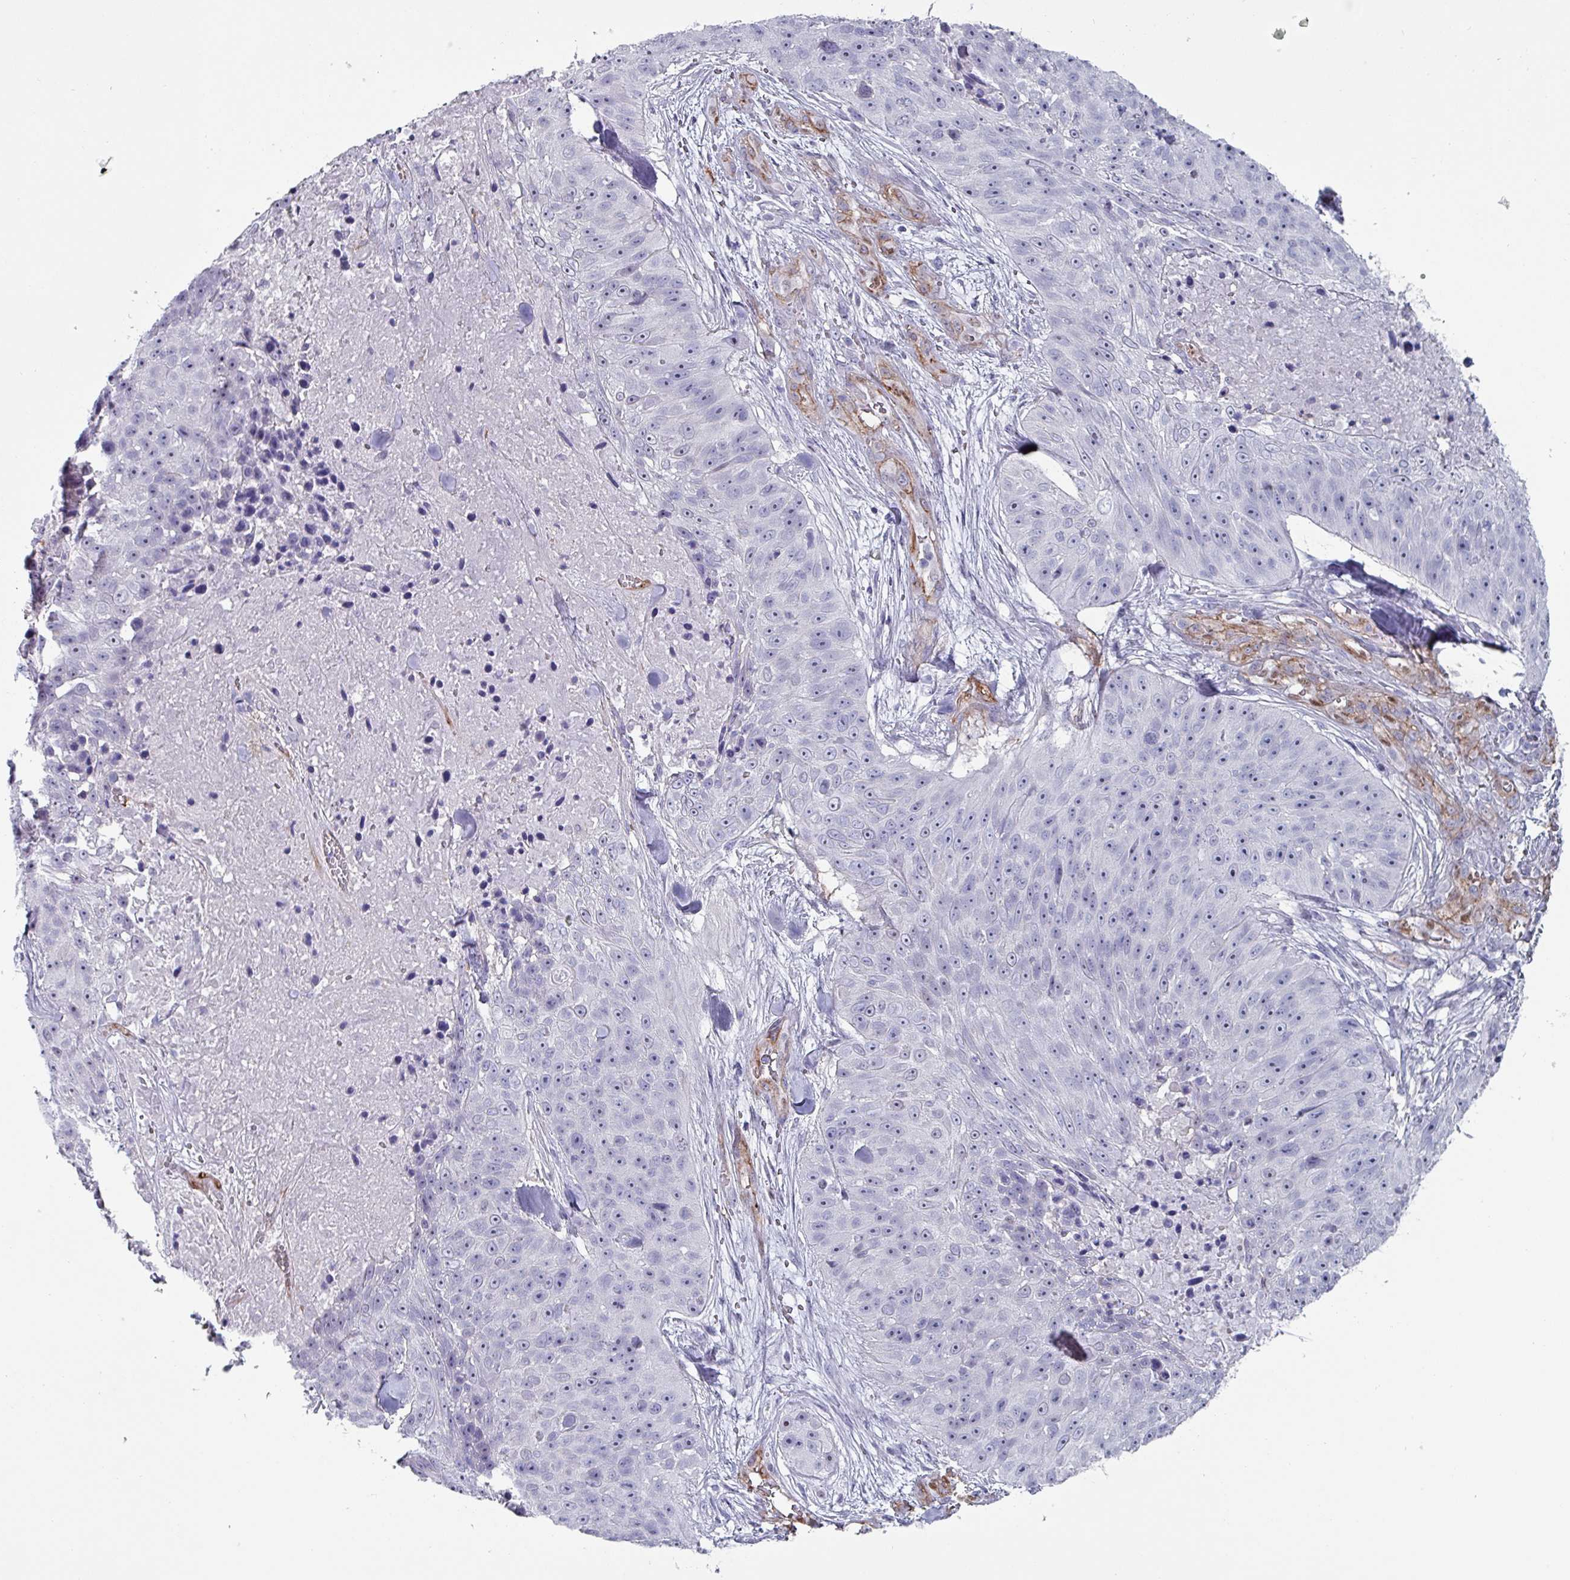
{"staining": {"intensity": "negative", "quantity": "none", "location": "none"}, "tissue": "skin cancer", "cell_type": "Tumor cells", "image_type": "cancer", "snomed": [{"axis": "morphology", "description": "Squamous cell carcinoma, NOS"}, {"axis": "topography", "description": "Skin"}], "caption": "Skin cancer was stained to show a protein in brown. There is no significant staining in tumor cells.", "gene": "ZNF816-ZNF321P", "patient": {"sex": "female", "age": 87}}